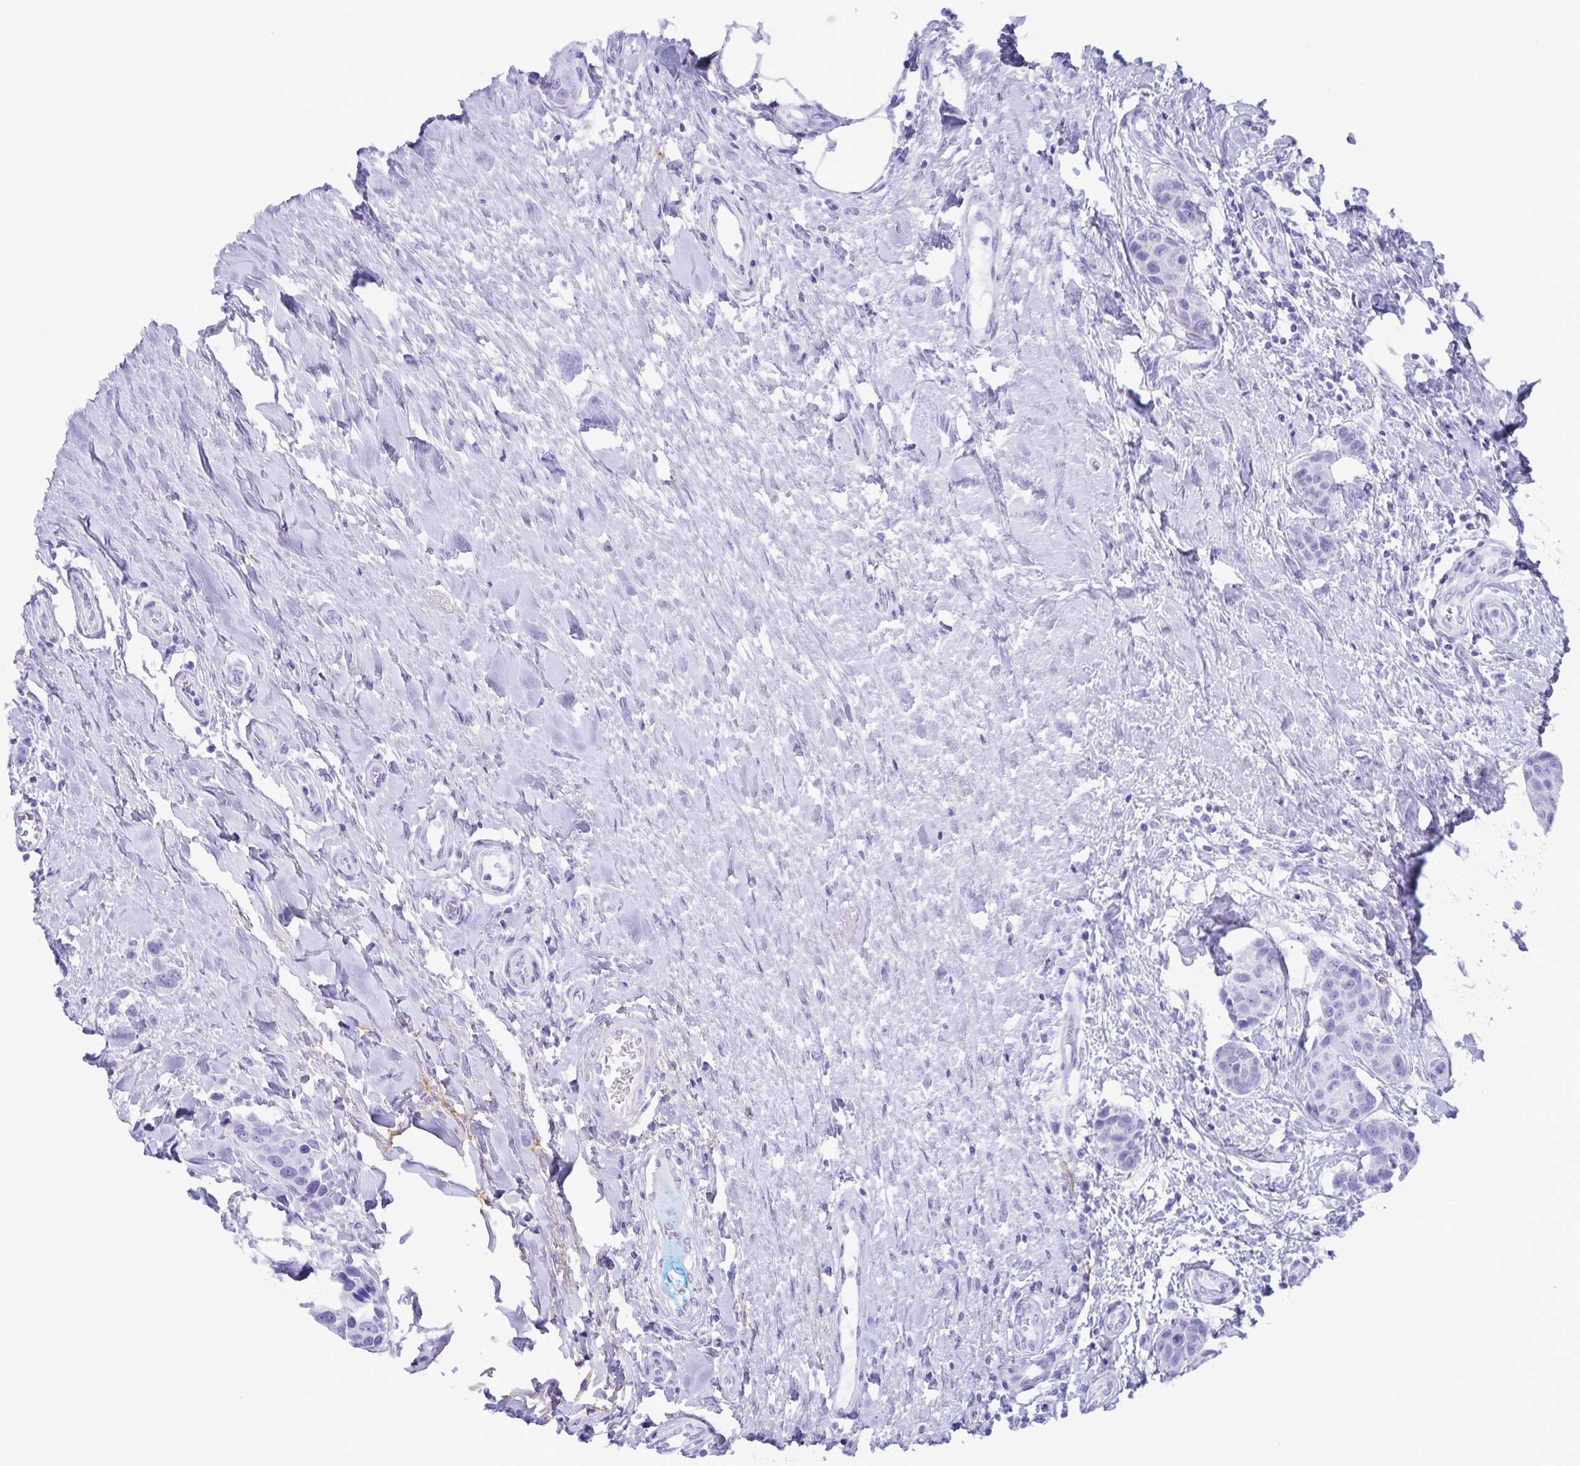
{"staining": {"intensity": "negative", "quantity": "none", "location": "none"}, "tissue": "breast cancer", "cell_type": "Tumor cells", "image_type": "cancer", "snomed": [{"axis": "morphology", "description": "Duct carcinoma"}, {"axis": "topography", "description": "Breast"}], "caption": "This is a micrograph of immunohistochemistry (IHC) staining of breast cancer, which shows no staining in tumor cells.", "gene": "AQP4", "patient": {"sex": "female", "age": 80}}